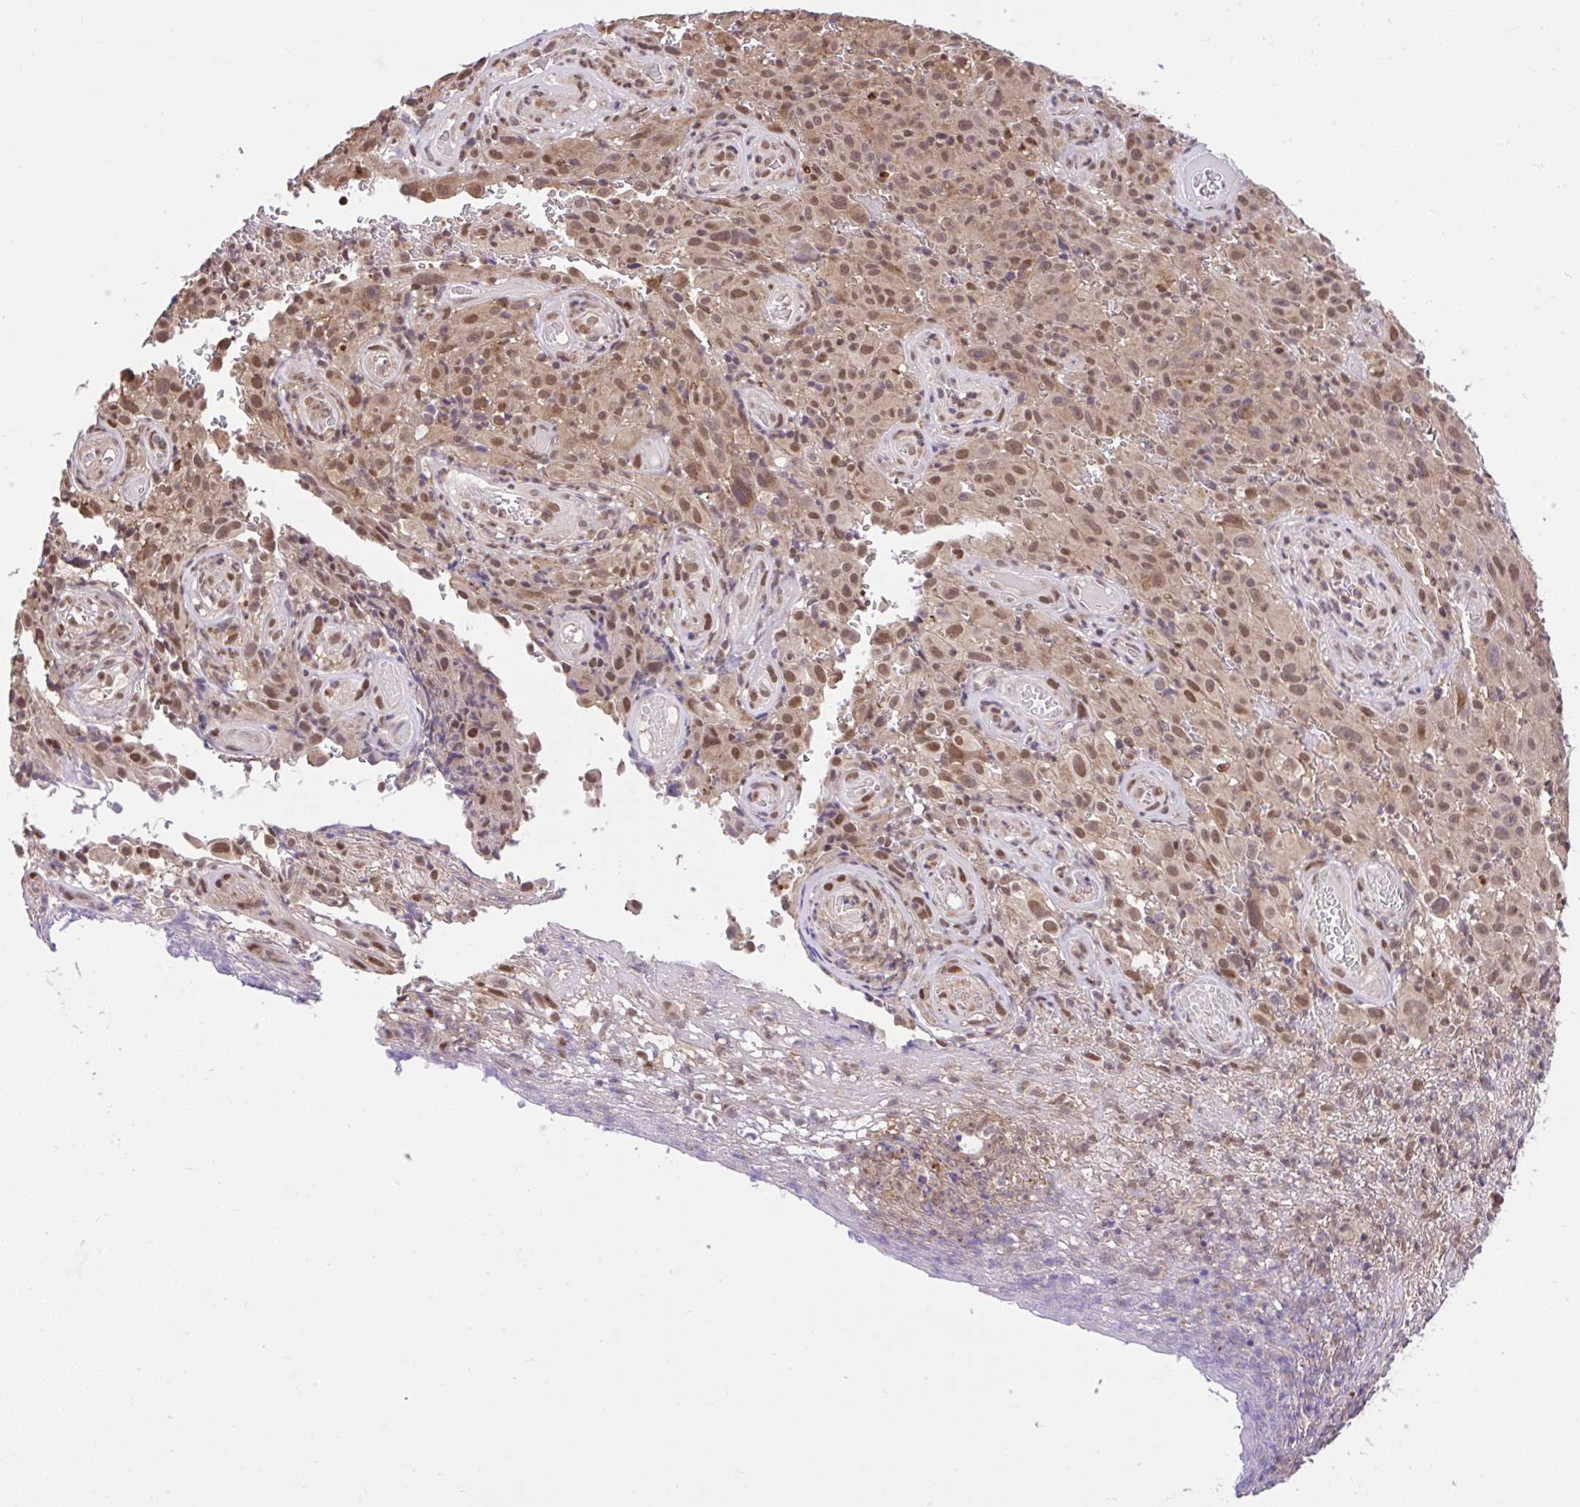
{"staining": {"intensity": "moderate", "quantity": ">75%", "location": "nuclear"}, "tissue": "melanoma", "cell_type": "Tumor cells", "image_type": "cancer", "snomed": [{"axis": "morphology", "description": "Malignant melanoma, NOS"}, {"axis": "topography", "description": "Skin"}], "caption": "Protein expression analysis of malignant melanoma demonstrates moderate nuclear staining in about >75% of tumor cells. (DAB IHC with brightfield microscopy, high magnification).", "gene": "GLIS3", "patient": {"sex": "female", "age": 82}}